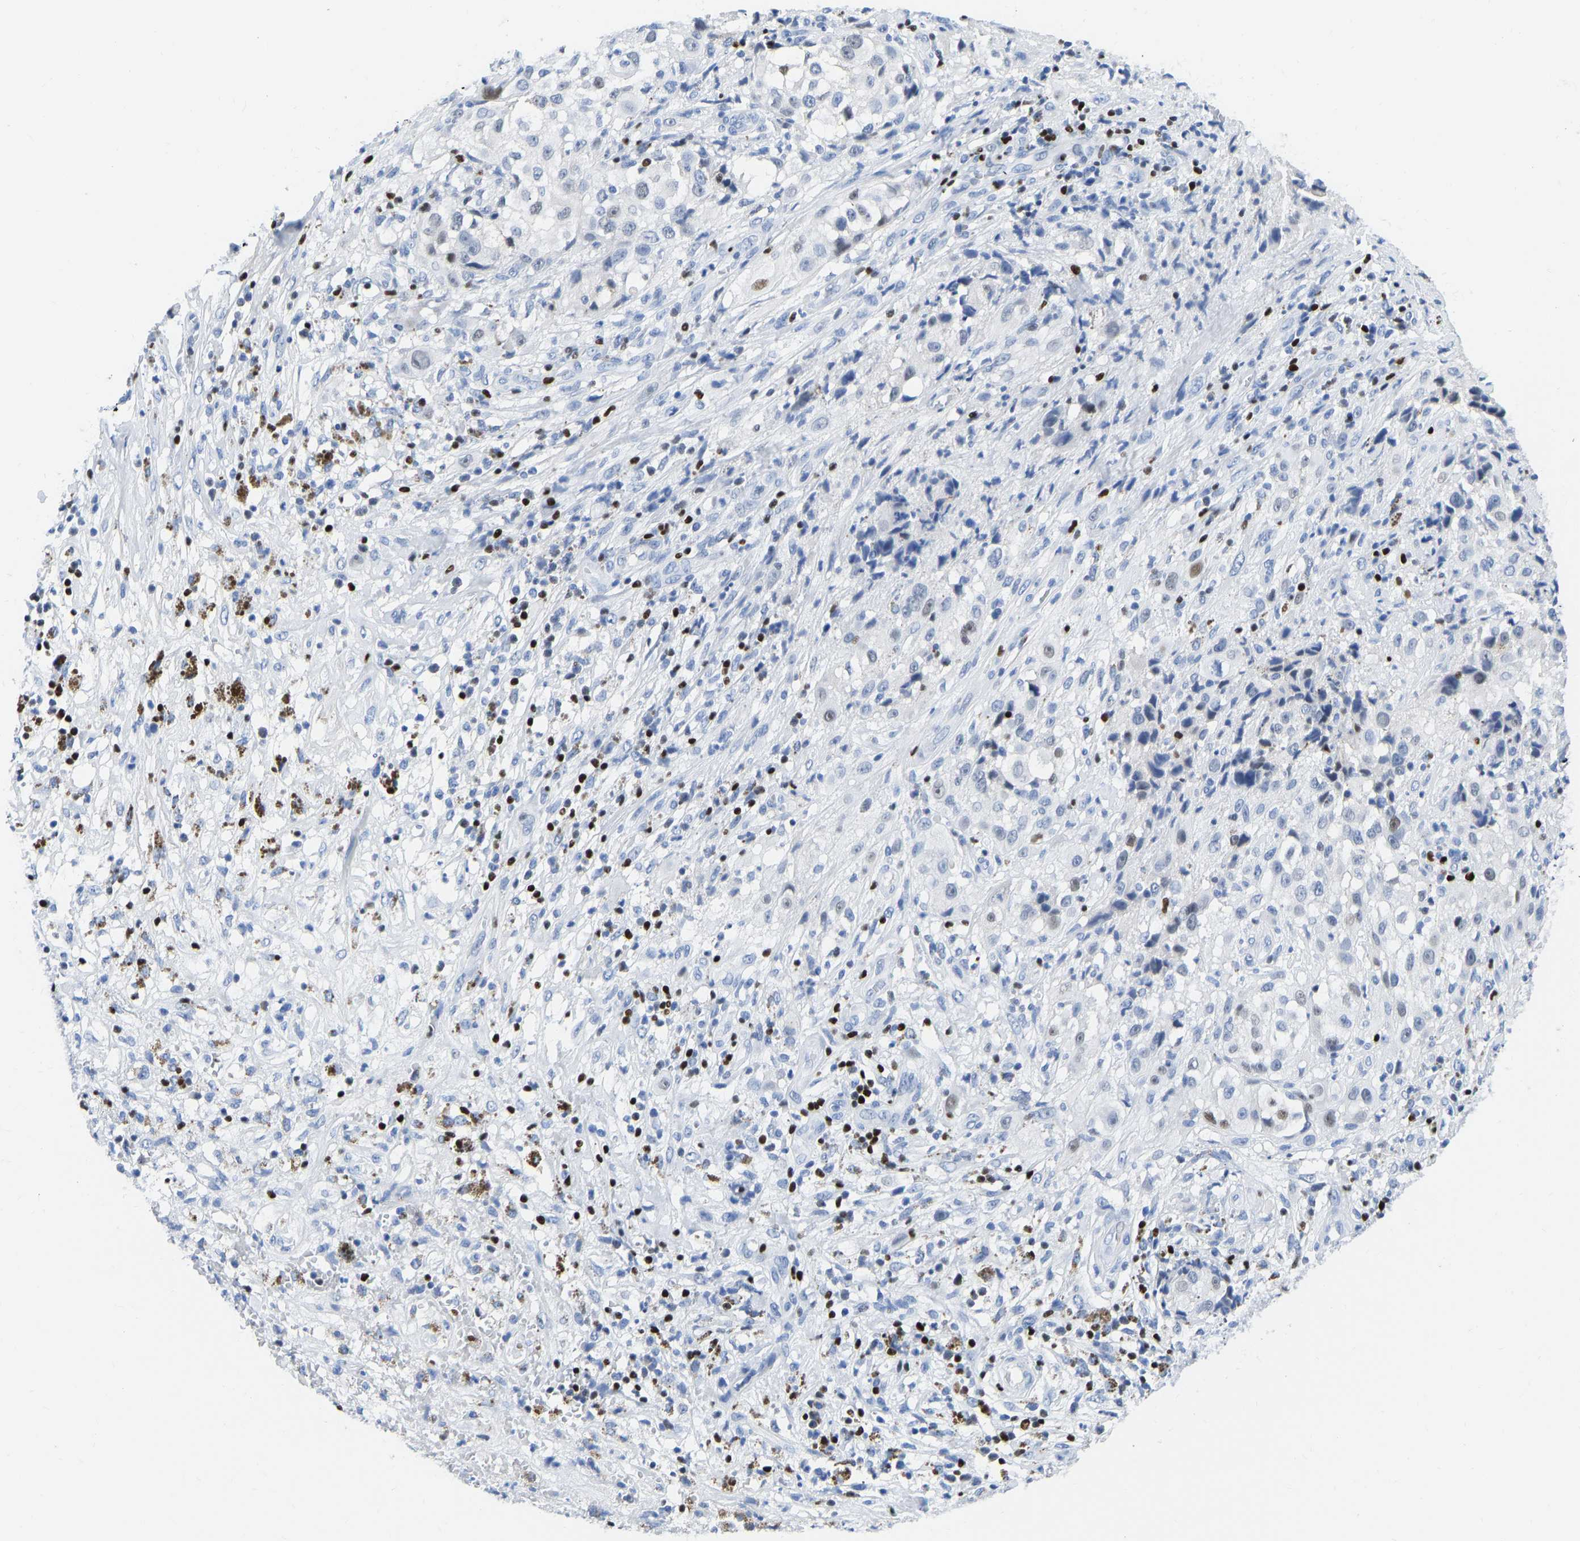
{"staining": {"intensity": "moderate", "quantity": "<25%", "location": "nuclear"}, "tissue": "melanoma", "cell_type": "Tumor cells", "image_type": "cancer", "snomed": [{"axis": "morphology", "description": "Necrosis, NOS"}, {"axis": "morphology", "description": "Malignant melanoma, NOS"}, {"axis": "topography", "description": "Skin"}], "caption": "Approximately <25% of tumor cells in human melanoma demonstrate moderate nuclear protein positivity as visualized by brown immunohistochemical staining.", "gene": "TCF7", "patient": {"sex": "female", "age": 87}}